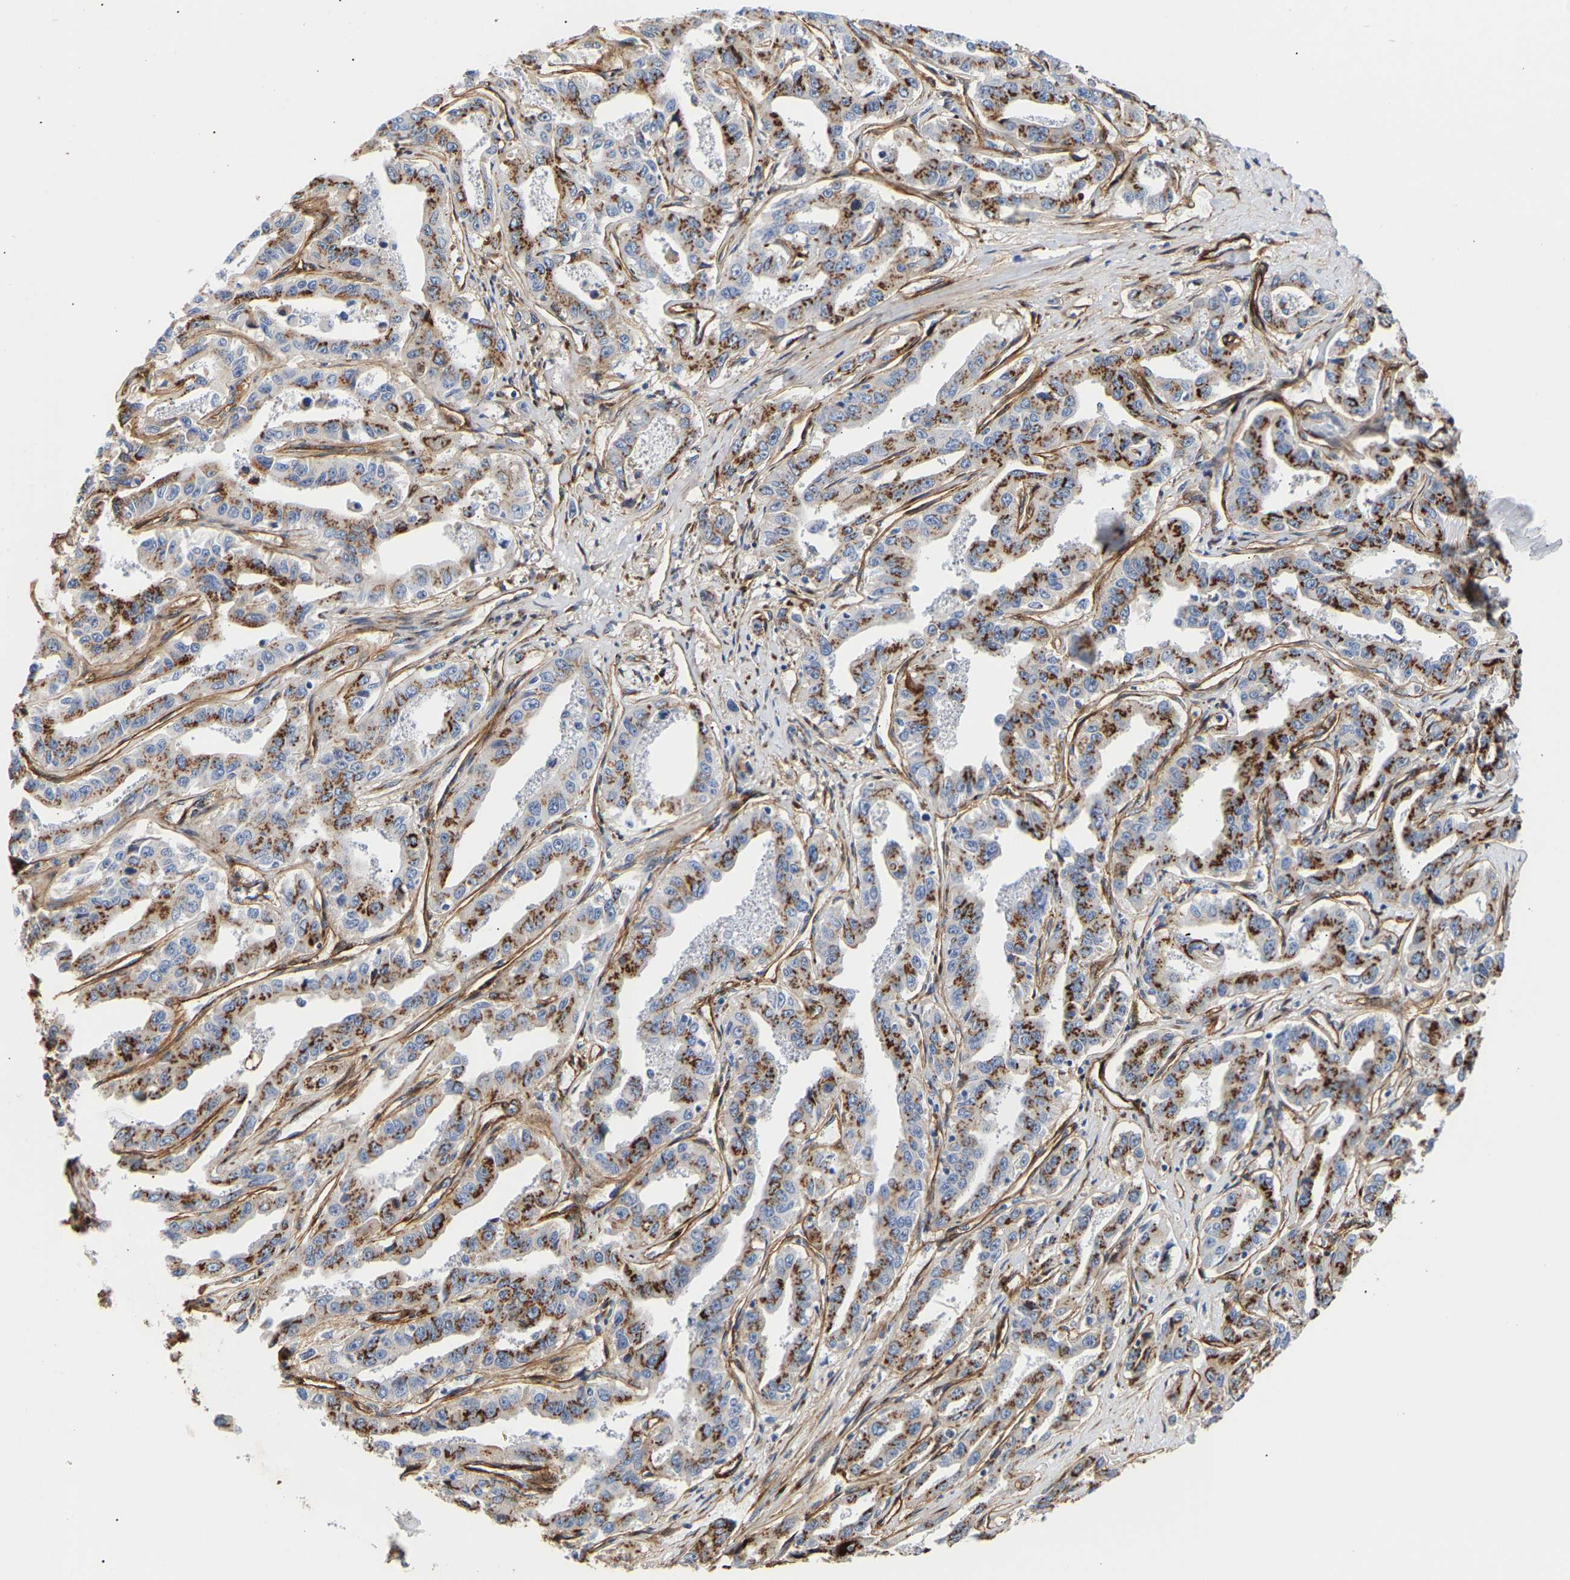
{"staining": {"intensity": "moderate", "quantity": ">75%", "location": "cytoplasmic/membranous"}, "tissue": "liver cancer", "cell_type": "Tumor cells", "image_type": "cancer", "snomed": [{"axis": "morphology", "description": "Cholangiocarcinoma"}, {"axis": "topography", "description": "Liver"}], "caption": "The histopathology image shows staining of liver cancer, revealing moderate cytoplasmic/membranous protein positivity (brown color) within tumor cells.", "gene": "IGFBP7", "patient": {"sex": "male", "age": 59}}